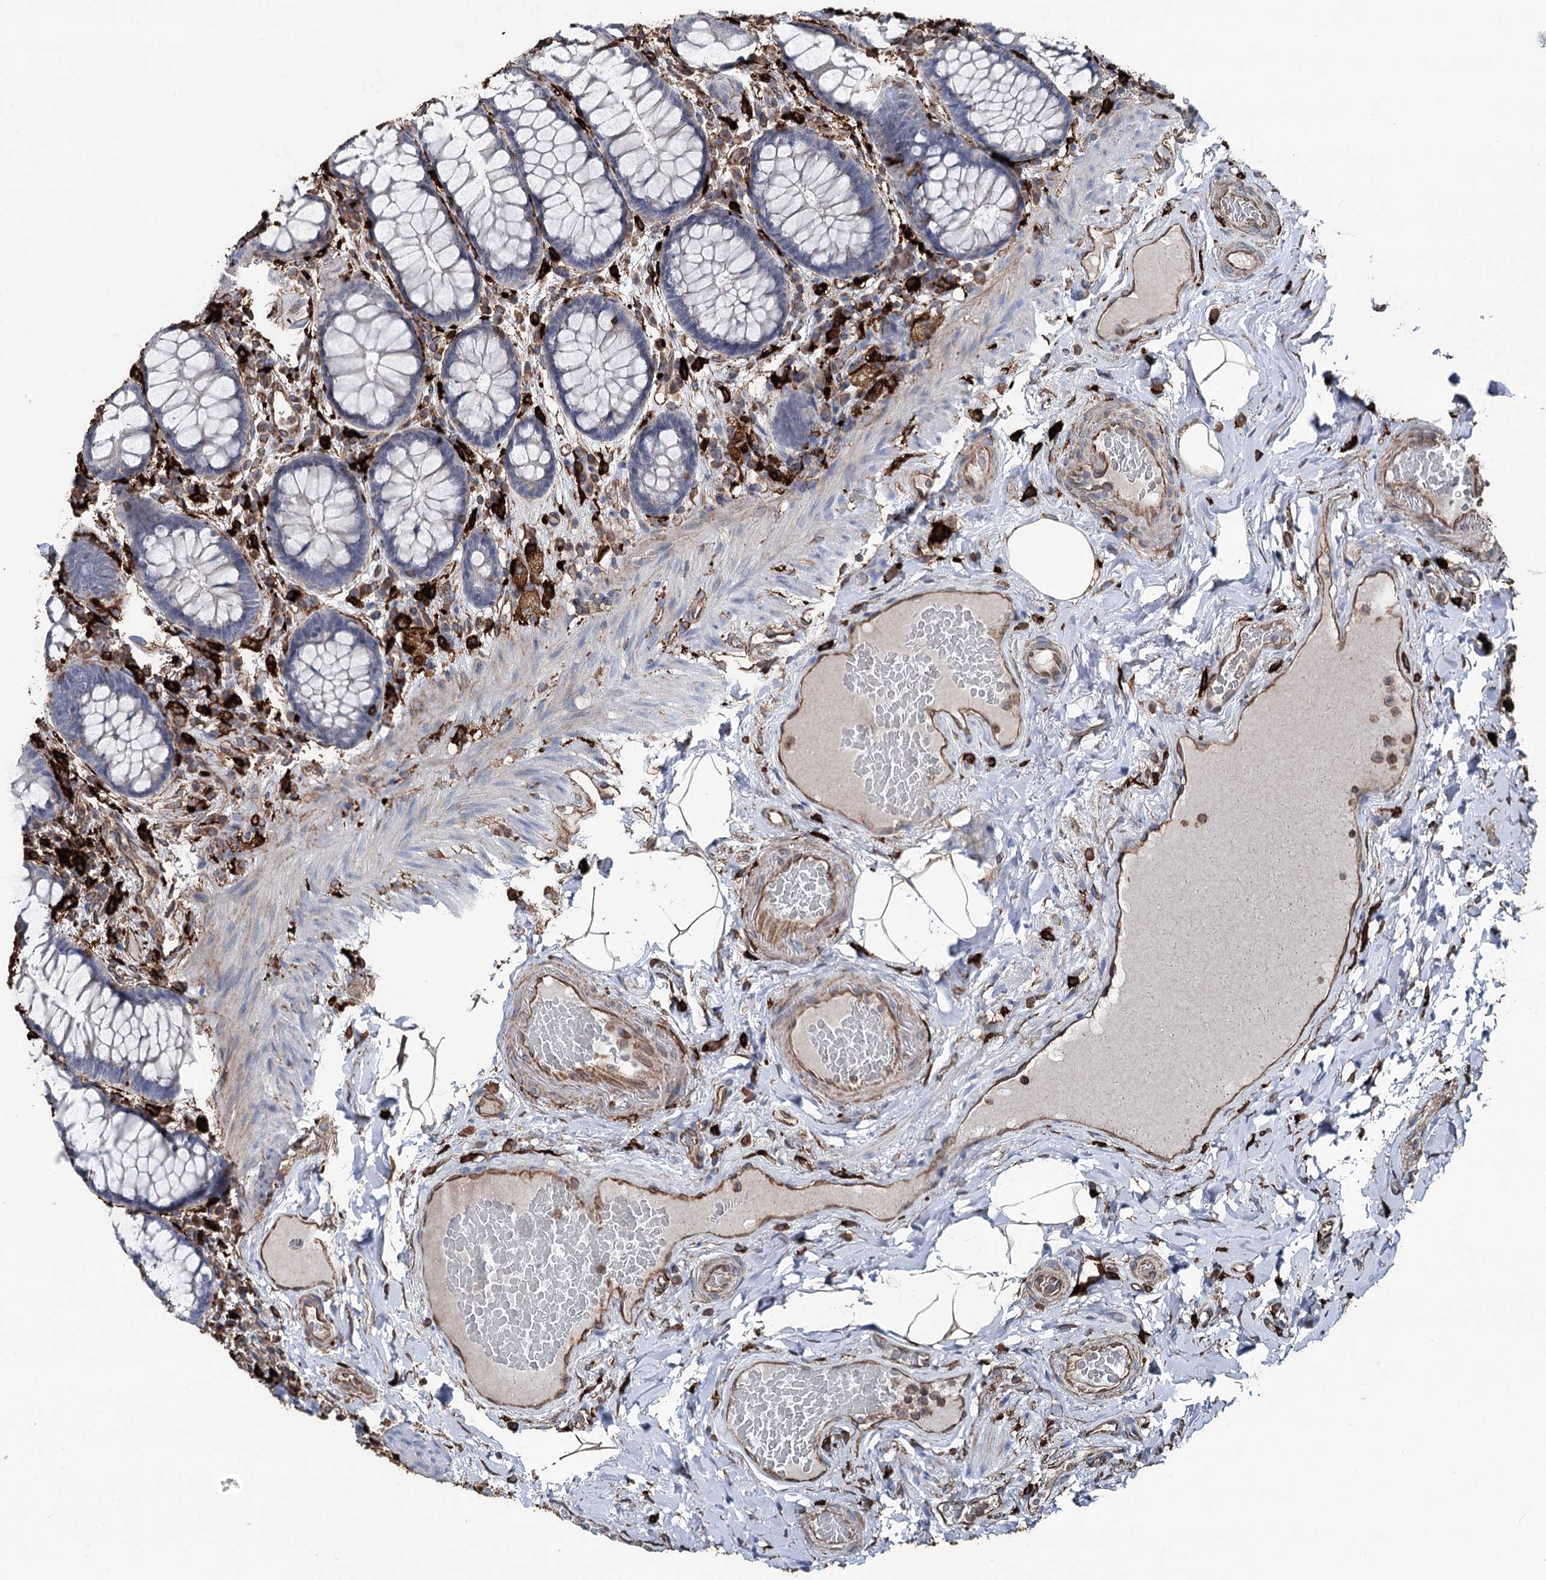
{"staining": {"intensity": "negative", "quantity": "none", "location": "none"}, "tissue": "rectum", "cell_type": "Glandular cells", "image_type": "normal", "snomed": [{"axis": "morphology", "description": "Normal tissue, NOS"}, {"axis": "topography", "description": "Rectum"}], "caption": "Immunohistochemistry of normal rectum demonstrates no expression in glandular cells.", "gene": "CLEC4M", "patient": {"sex": "male", "age": 83}}